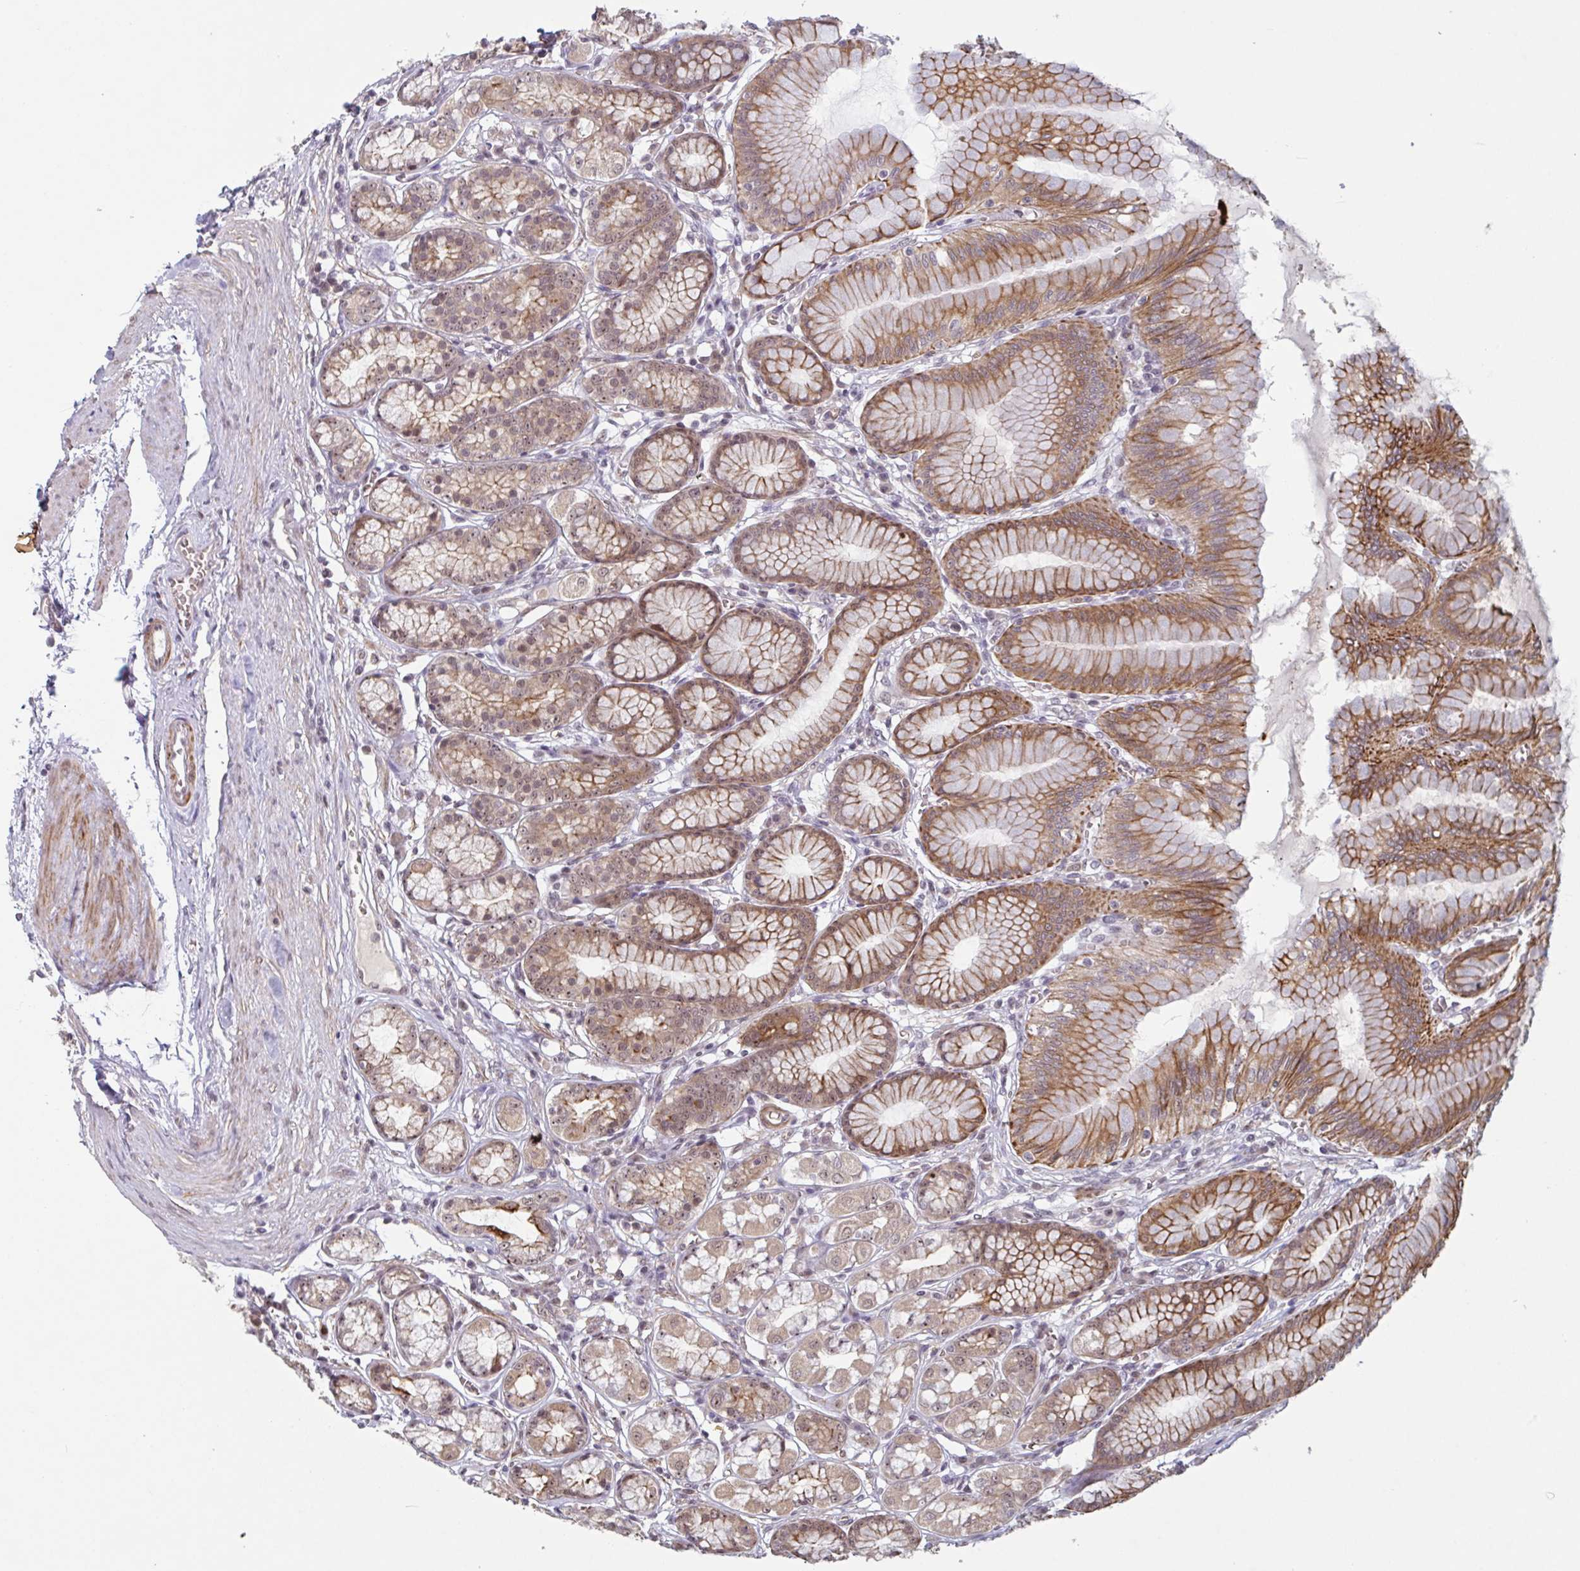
{"staining": {"intensity": "moderate", "quantity": ">75%", "location": "cytoplasmic/membranous,nuclear"}, "tissue": "stomach", "cell_type": "Glandular cells", "image_type": "normal", "snomed": [{"axis": "morphology", "description": "Normal tissue, NOS"}, {"axis": "topography", "description": "Stomach"}, {"axis": "topography", "description": "Stomach, lower"}], "caption": "A brown stain labels moderate cytoplasmic/membranous,nuclear positivity of a protein in glandular cells of benign human stomach.", "gene": "NLRP13", "patient": {"sex": "male", "age": 76}}